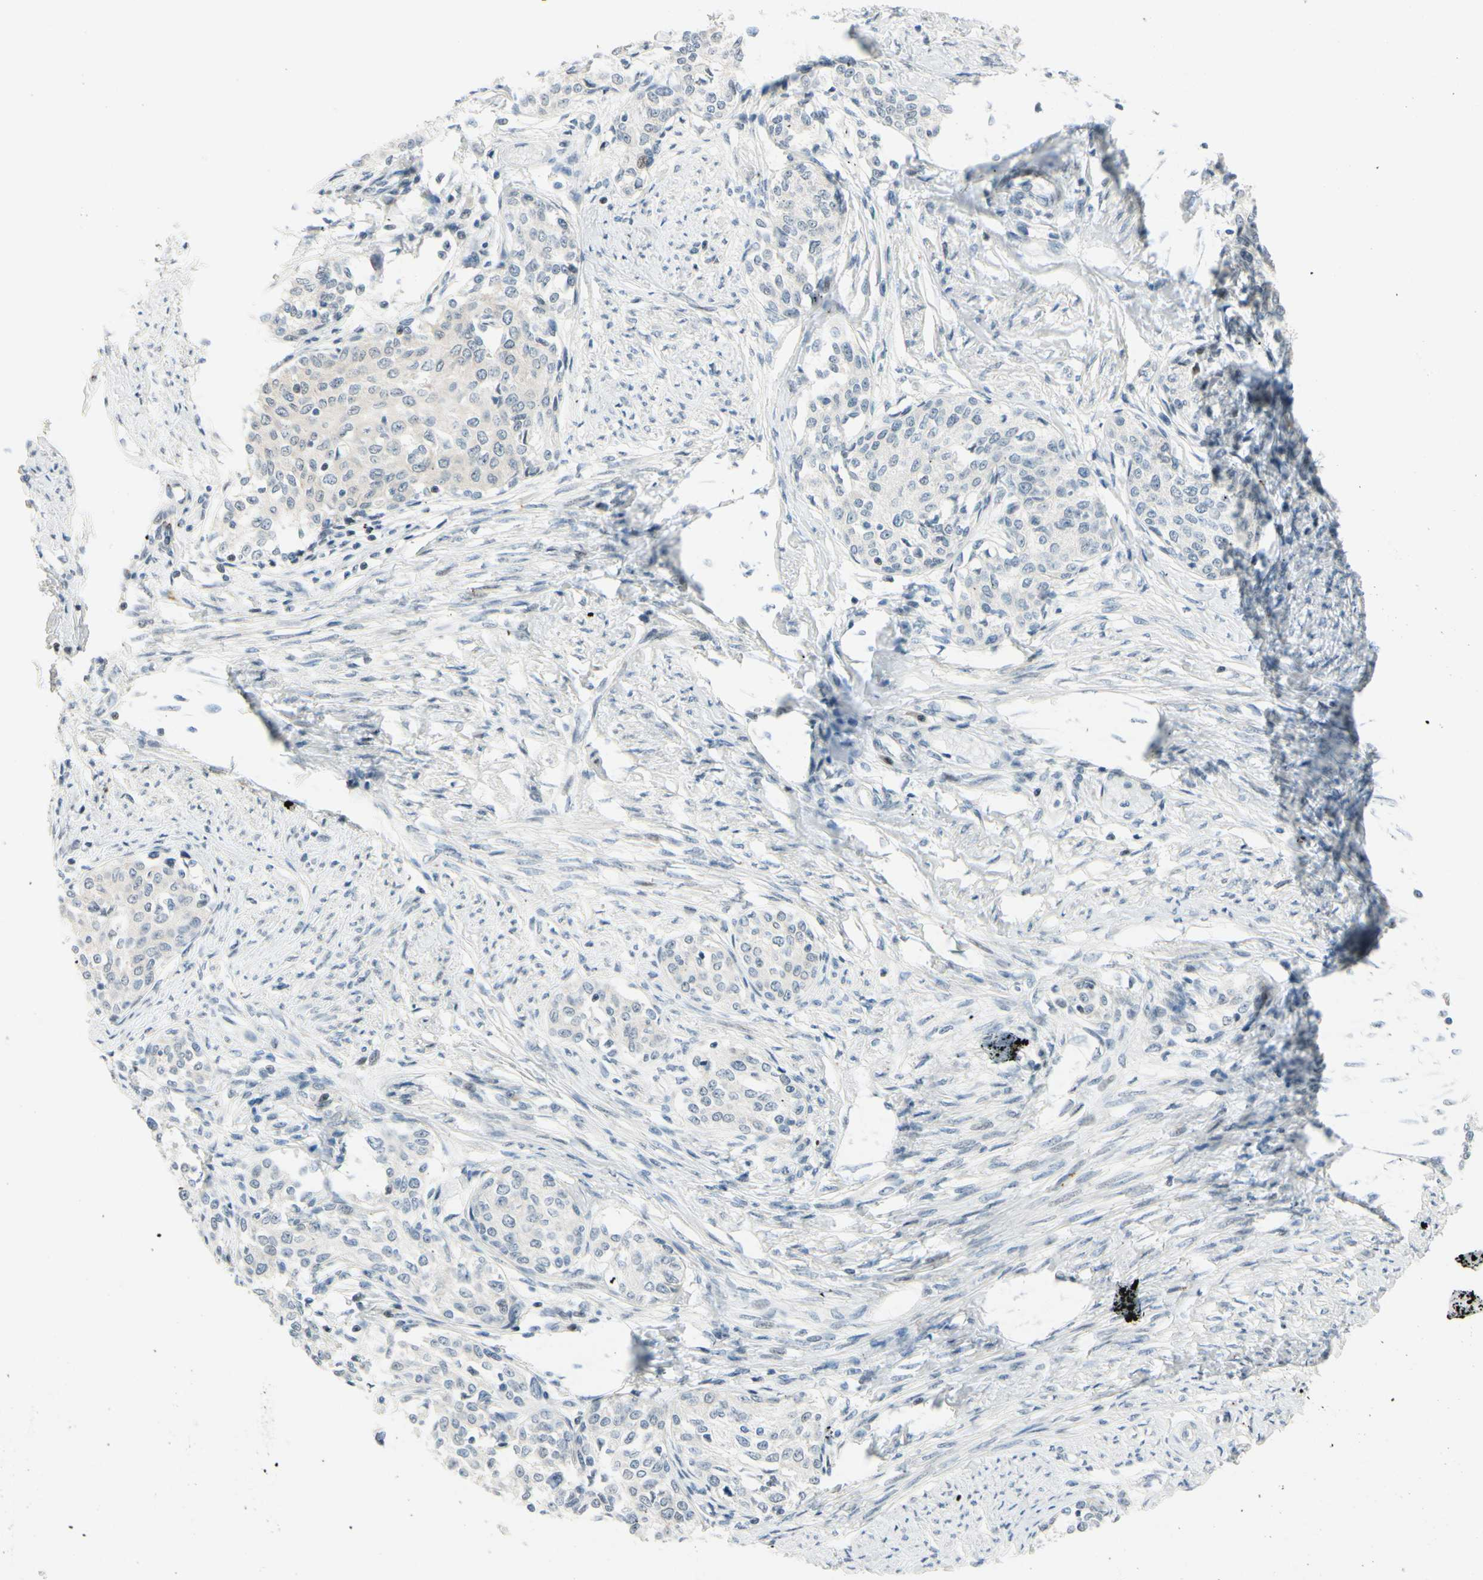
{"staining": {"intensity": "negative", "quantity": "none", "location": "none"}, "tissue": "cervical cancer", "cell_type": "Tumor cells", "image_type": "cancer", "snomed": [{"axis": "morphology", "description": "Squamous cell carcinoma, NOS"}, {"axis": "morphology", "description": "Adenocarcinoma, NOS"}, {"axis": "topography", "description": "Cervix"}], "caption": "Cervical cancer (squamous cell carcinoma) was stained to show a protein in brown. There is no significant positivity in tumor cells. (Brightfield microscopy of DAB immunohistochemistry (IHC) at high magnification).", "gene": "B4GALNT1", "patient": {"sex": "female", "age": 52}}